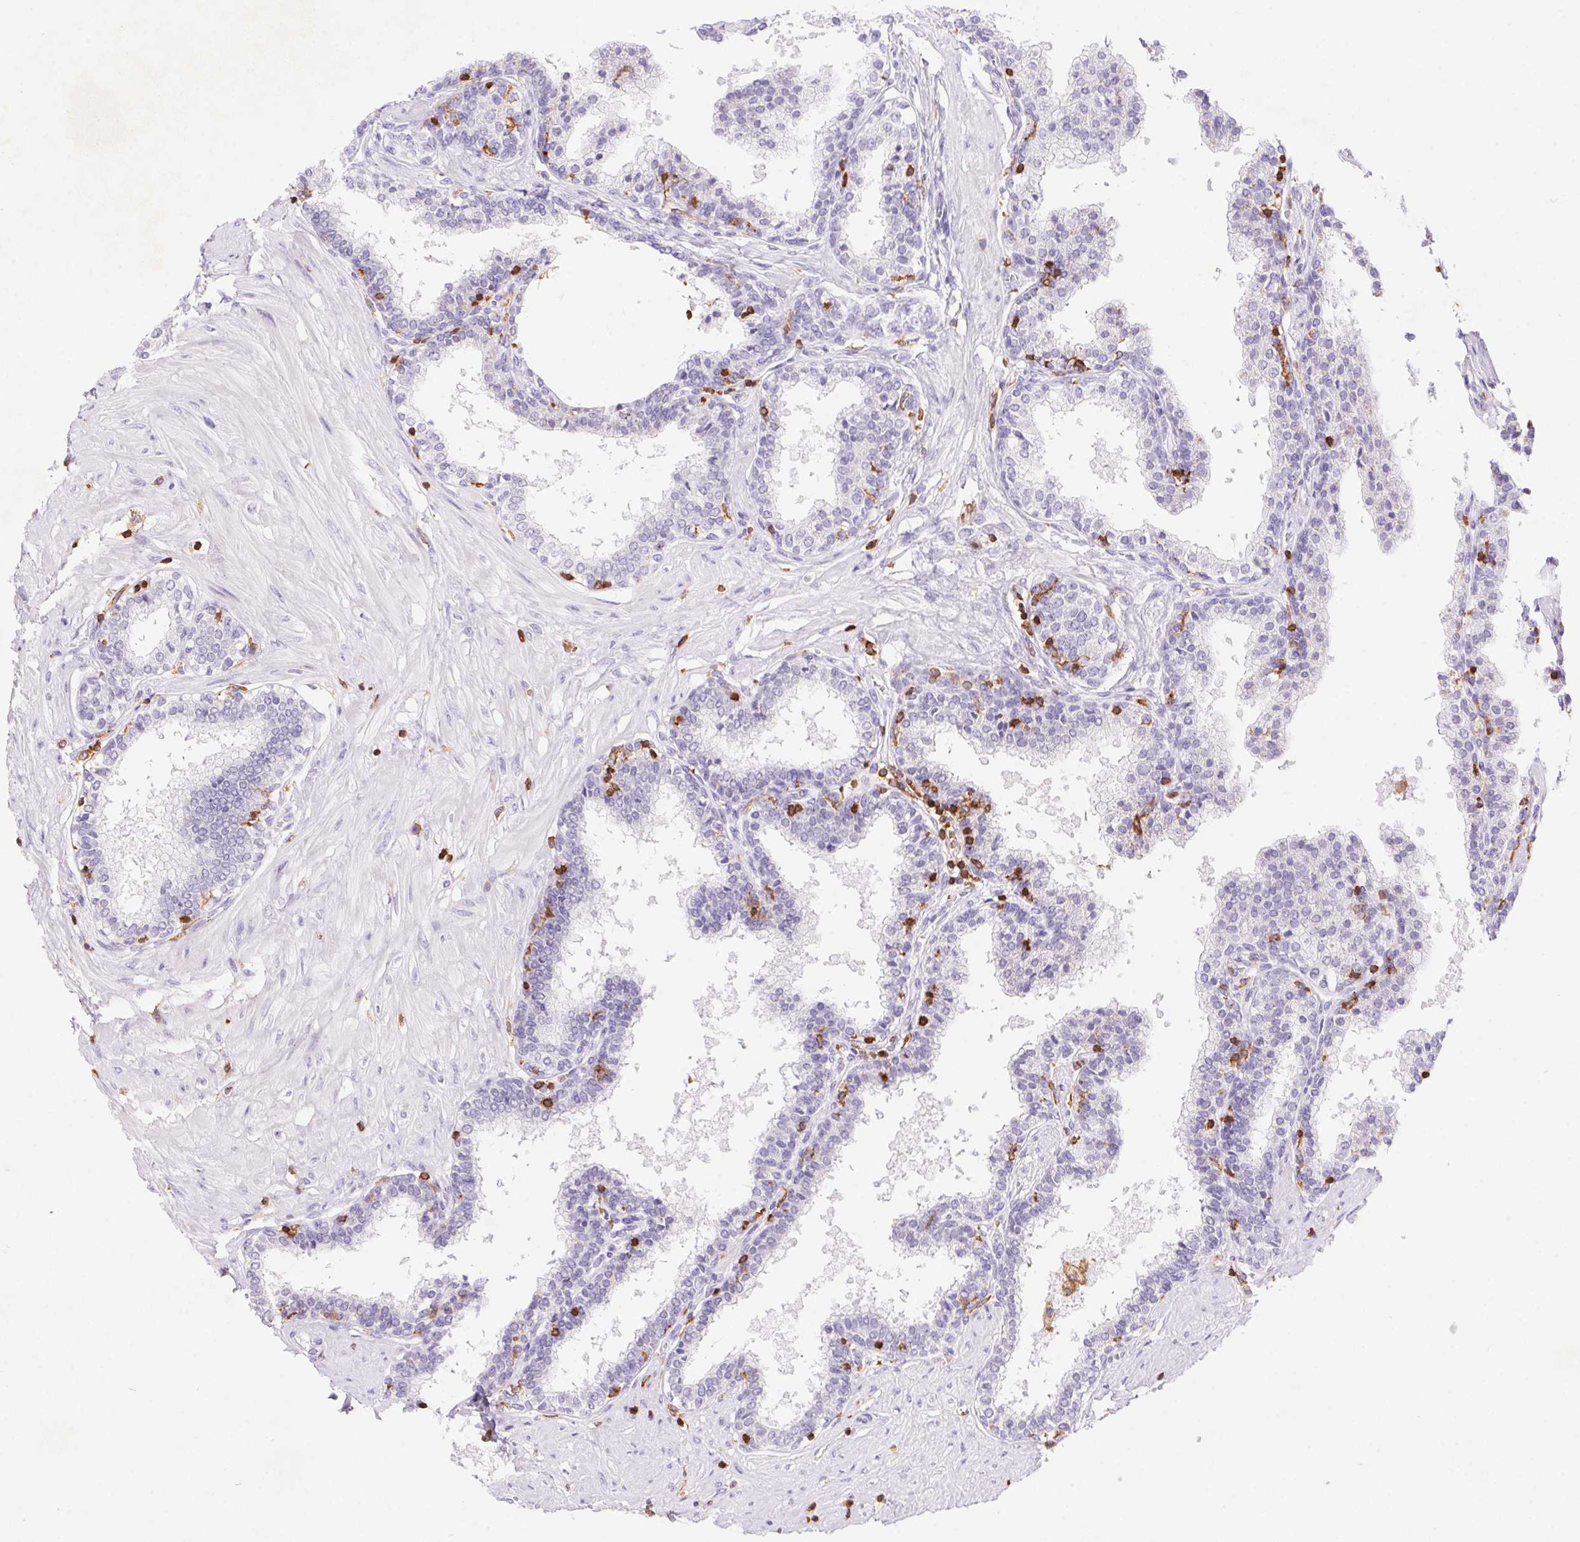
{"staining": {"intensity": "negative", "quantity": "none", "location": "none"}, "tissue": "prostate", "cell_type": "Glandular cells", "image_type": "normal", "snomed": [{"axis": "morphology", "description": "Normal tissue, NOS"}, {"axis": "topography", "description": "Prostate"}], "caption": "High magnification brightfield microscopy of benign prostate stained with DAB (3,3'-diaminobenzidine) (brown) and counterstained with hematoxylin (blue): glandular cells show no significant staining.", "gene": "APBB1IP", "patient": {"sex": "male", "age": 55}}